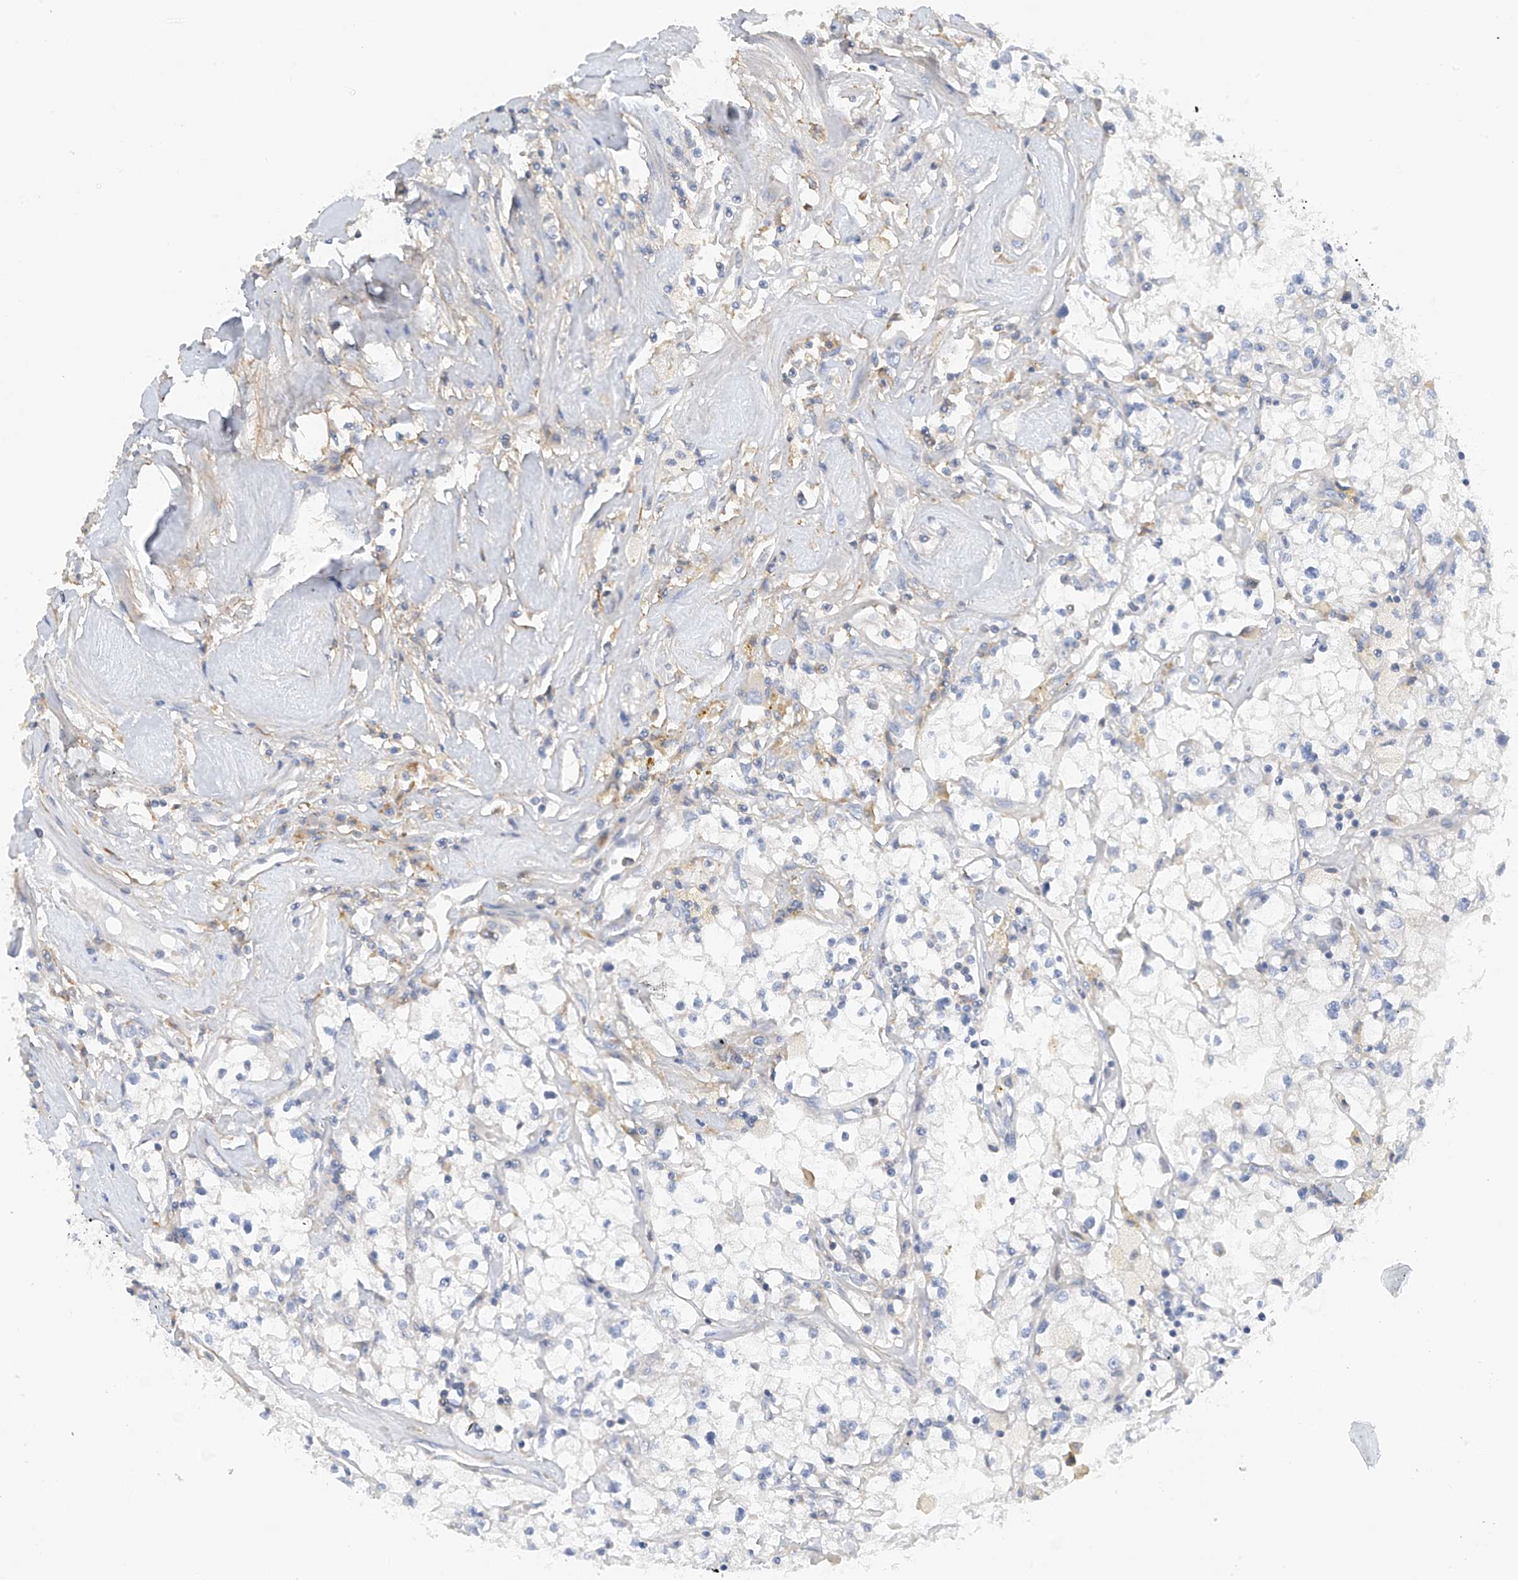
{"staining": {"intensity": "negative", "quantity": "none", "location": "none"}, "tissue": "renal cancer", "cell_type": "Tumor cells", "image_type": "cancer", "snomed": [{"axis": "morphology", "description": "Adenocarcinoma, NOS"}, {"axis": "topography", "description": "Kidney"}], "caption": "Immunohistochemistry (IHC) histopathology image of neoplastic tissue: human adenocarcinoma (renal) stained with DAB exhibits no significant protein expression in tumor cells. (DAB immunohistochemistry (IHC) visualized using brightfield microscopy, high magnification).", "gene": "NALCN", "patient": {"sex": "male", "age": 56}}